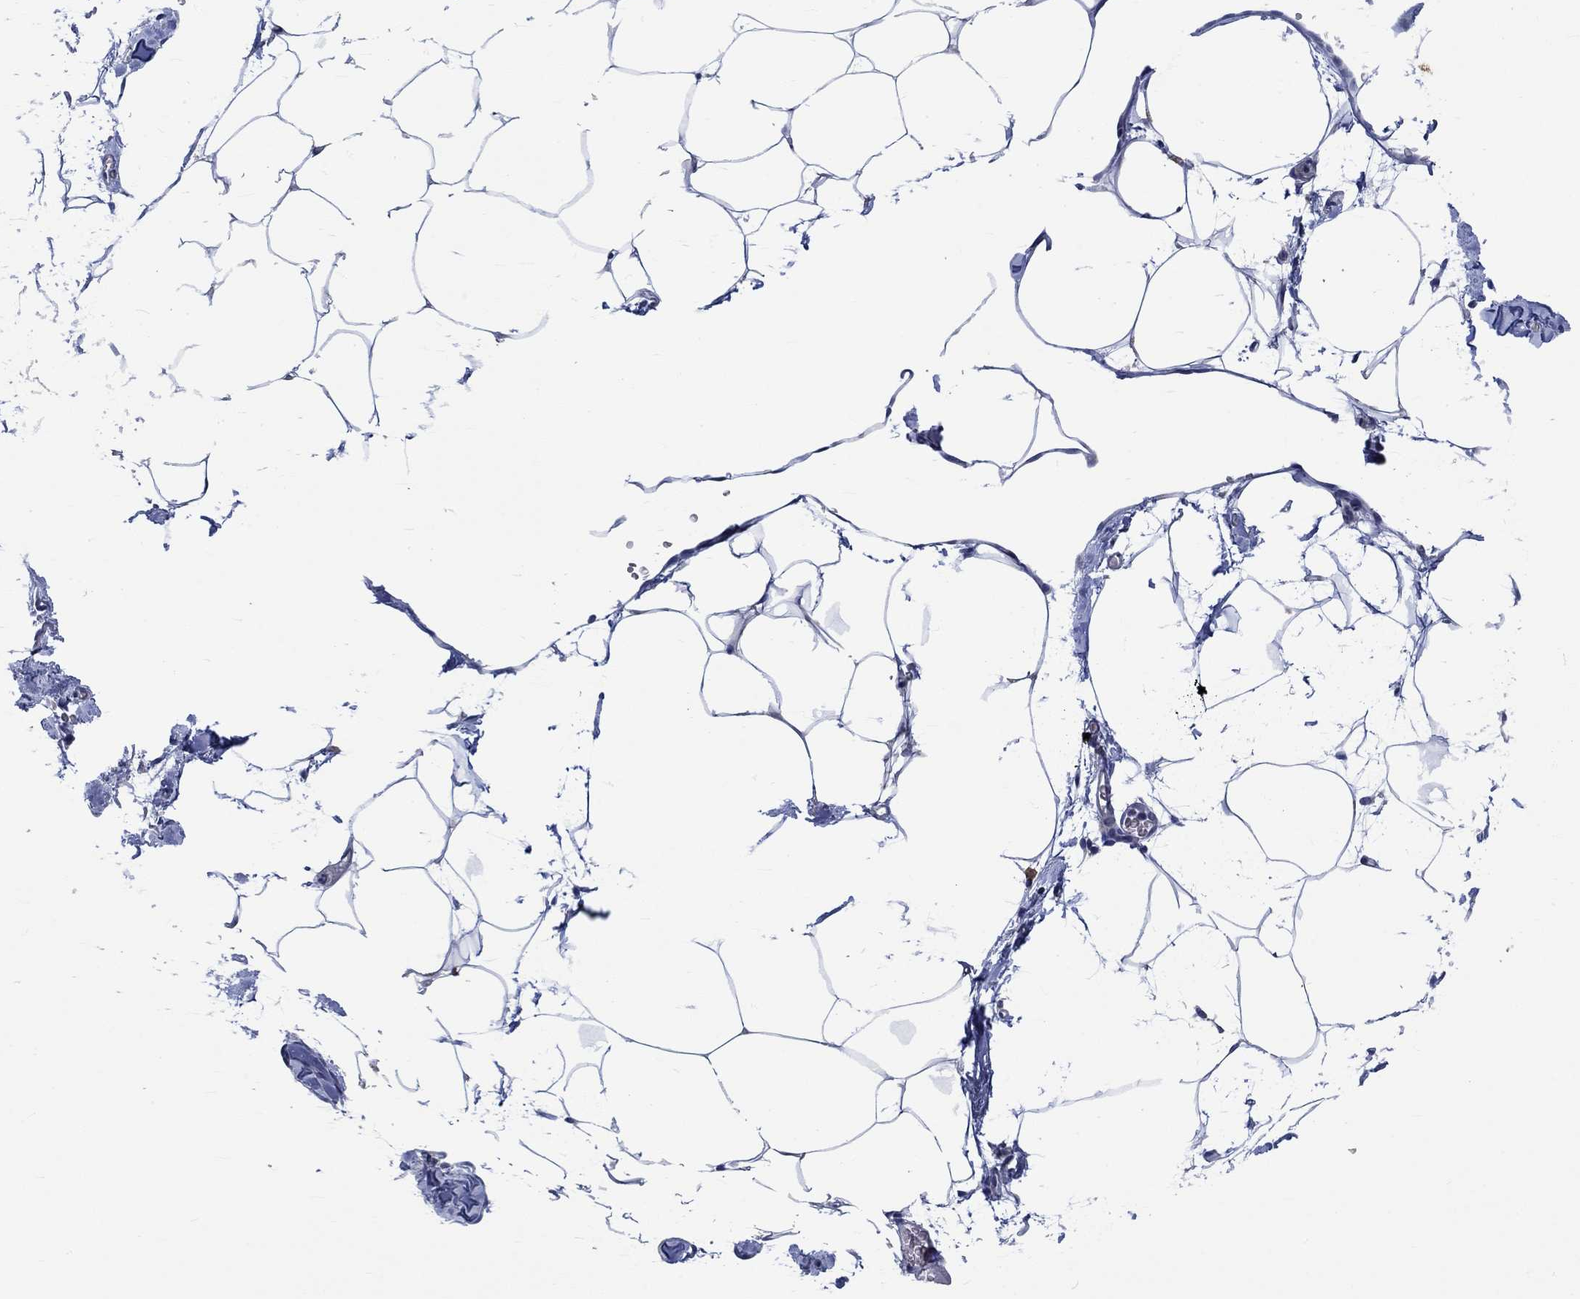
{"staining": {"intensity": "negative", "quantity": "none", "location": "none"}, "tissue": "adipose tissue", "cell_type": "Adipocytes", "image_type": "normal", "snomed": [{"axis": "morphology", "description": "Normal tissue, NOS"}, {"axis": "topography", "description": "Adipose tissue"}], "caption": "Immunohistochemistry photomicrograph of normal human adipose tissue stained for a protein (brown), which exhibits no positivity in adipocytes.", "gene": "GJA5", "patient": {"sex": "male", "age": 57}}